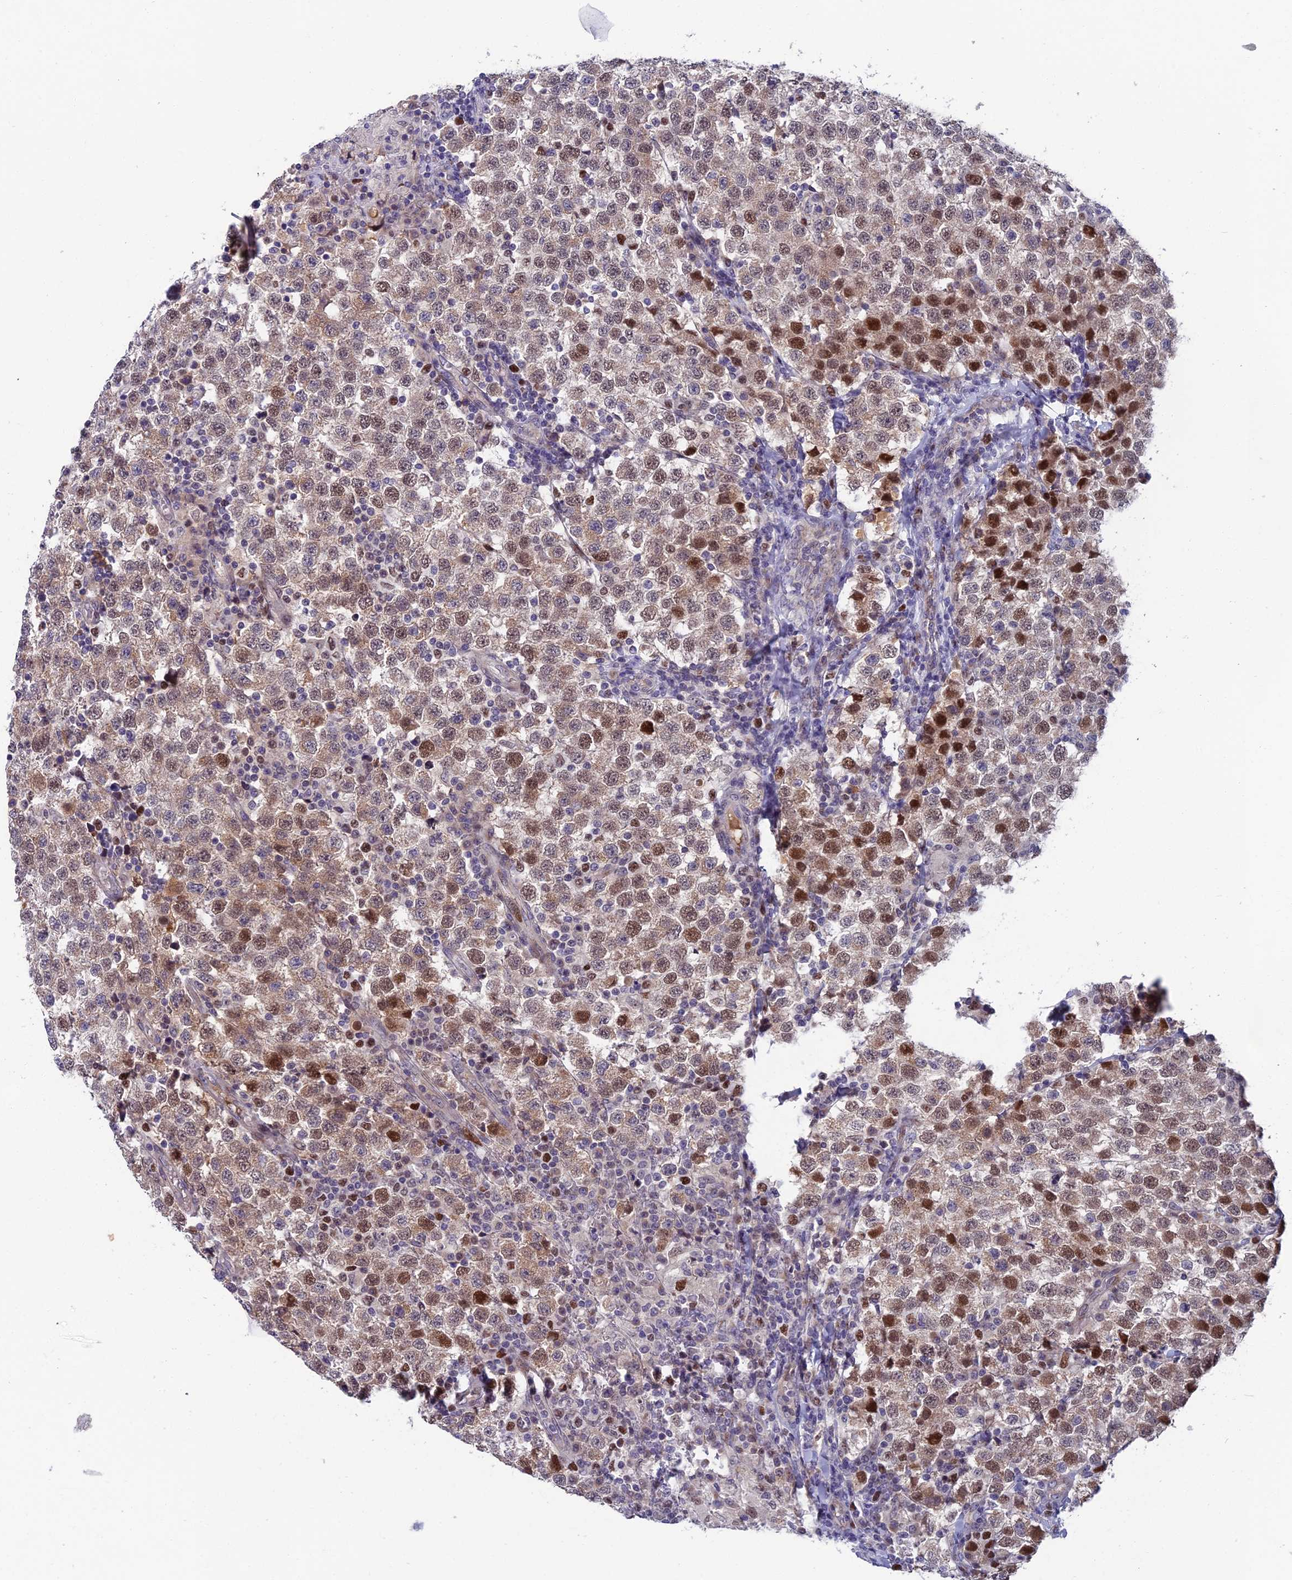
{"staining": {"intensity": "moderate", "quantity": "25%-75%", "location": "nuclear"}, "tissue": "testis cancer", "cell_type": "Tumor cells", "image_type": "cancer", "snomed": [{"axis": "morphology", "description": "Seminoma, NOS"}, {"axis": "topography", "description": "Testis"}], "caption": "Brown immunohistochemical staining in testis cancer (seminoma) displays moderate nuclear positivity in about 25%-75% of tumor cells.", "gene": "LIG1", "patient": {"sex": "male", "age": 34}}